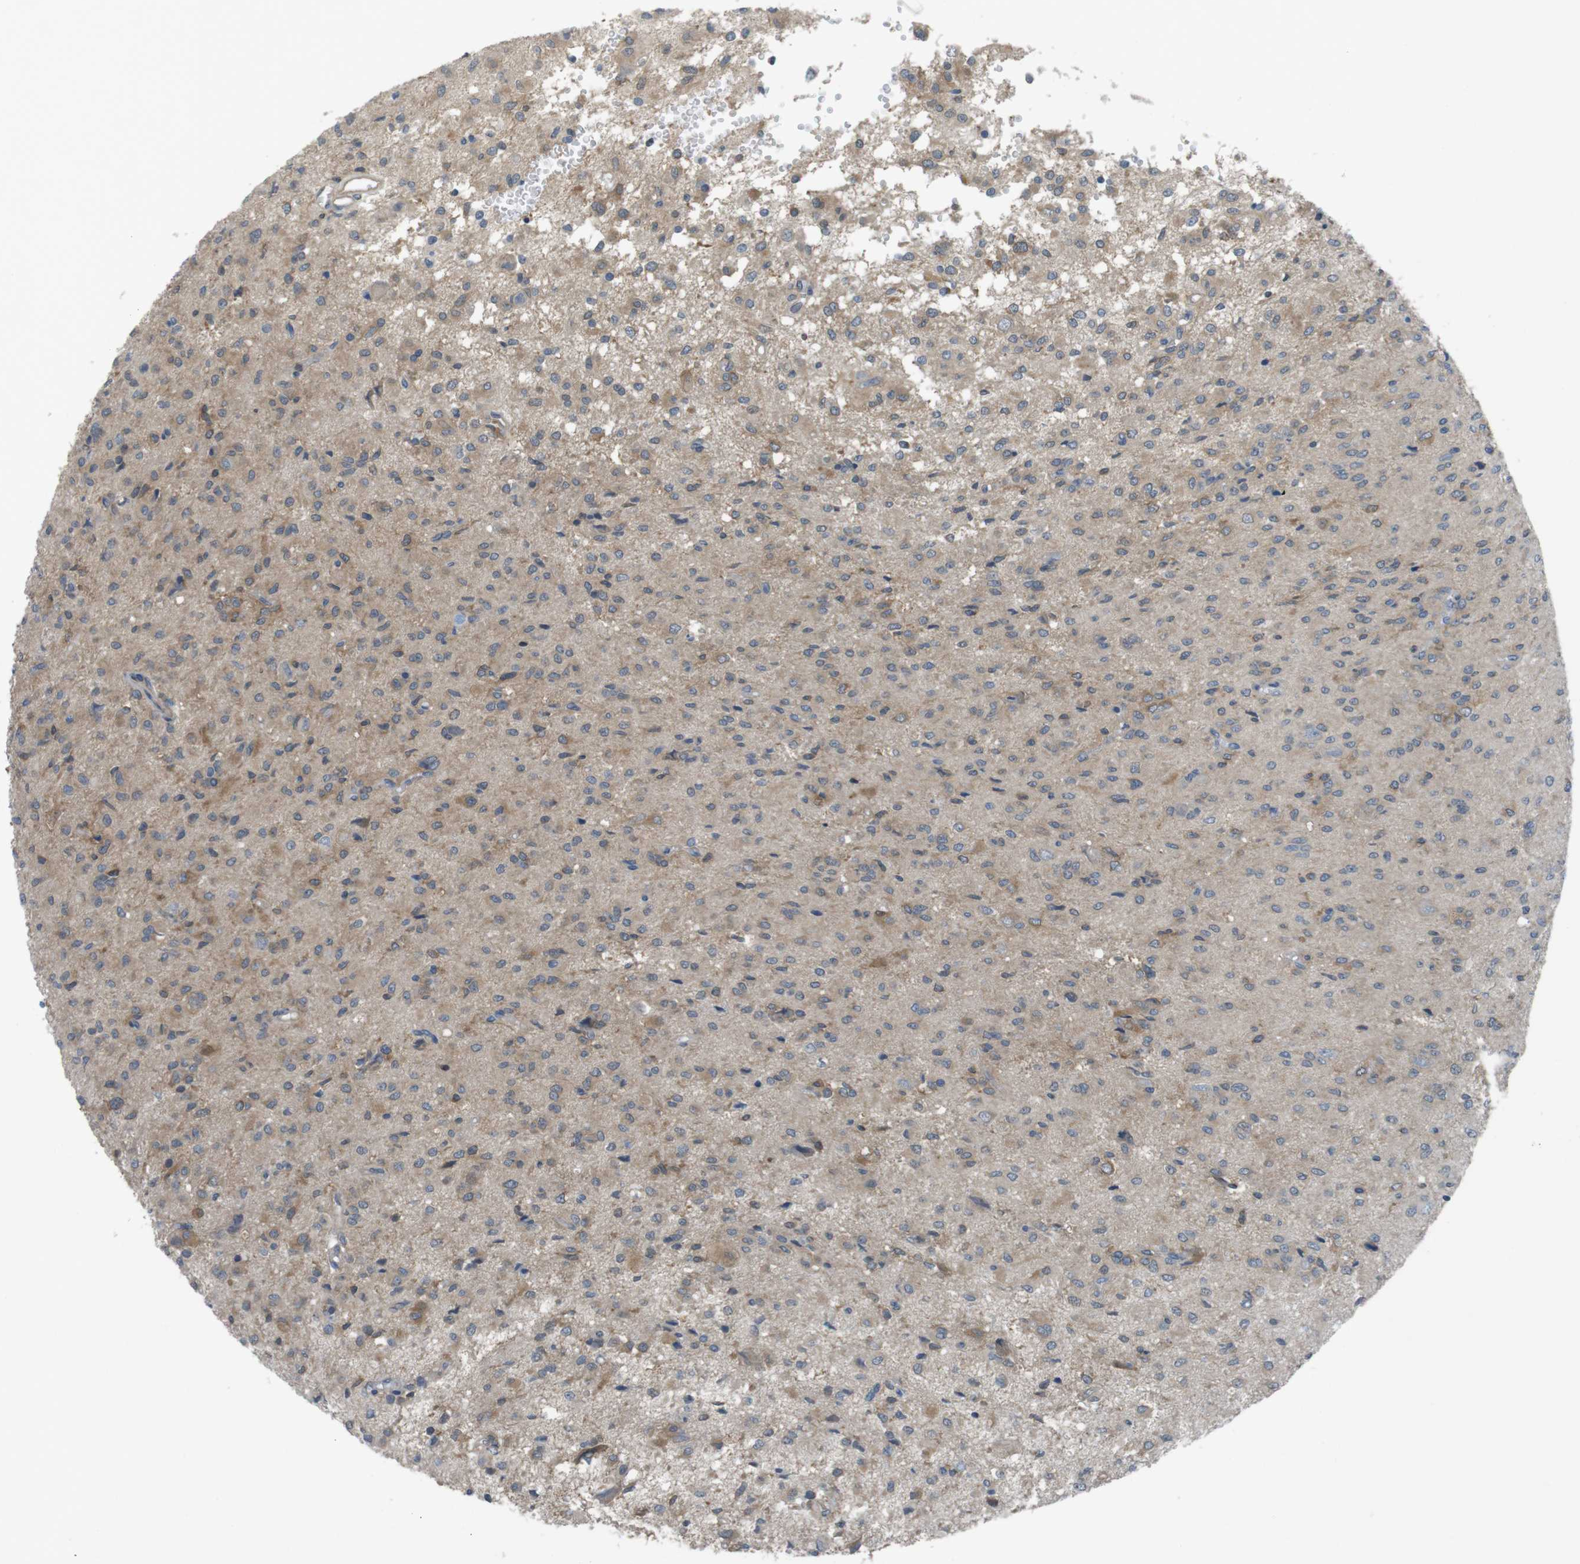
{"staining": {"intensity": "moderate", "quantity": "25%-75%", "location": "cytoplasmic/membranous"}, "tissue": "glioma", "cell_type": "Tumor cells", "image_type": "cancer", "snomed": [{"axis": "morphology", "description": "Glioma, malignant, High grade"}, {"axis": "topography", "description": "Brain"}], "caption": "A brown stain labels moderate cytoplasmic/membranous staining of a protein in human glioma tumor cells. (IHC, brightfield microscopy, high magnification).", "gene": "MTHFD1", "patient": {"sex": "female", "age": 59}}